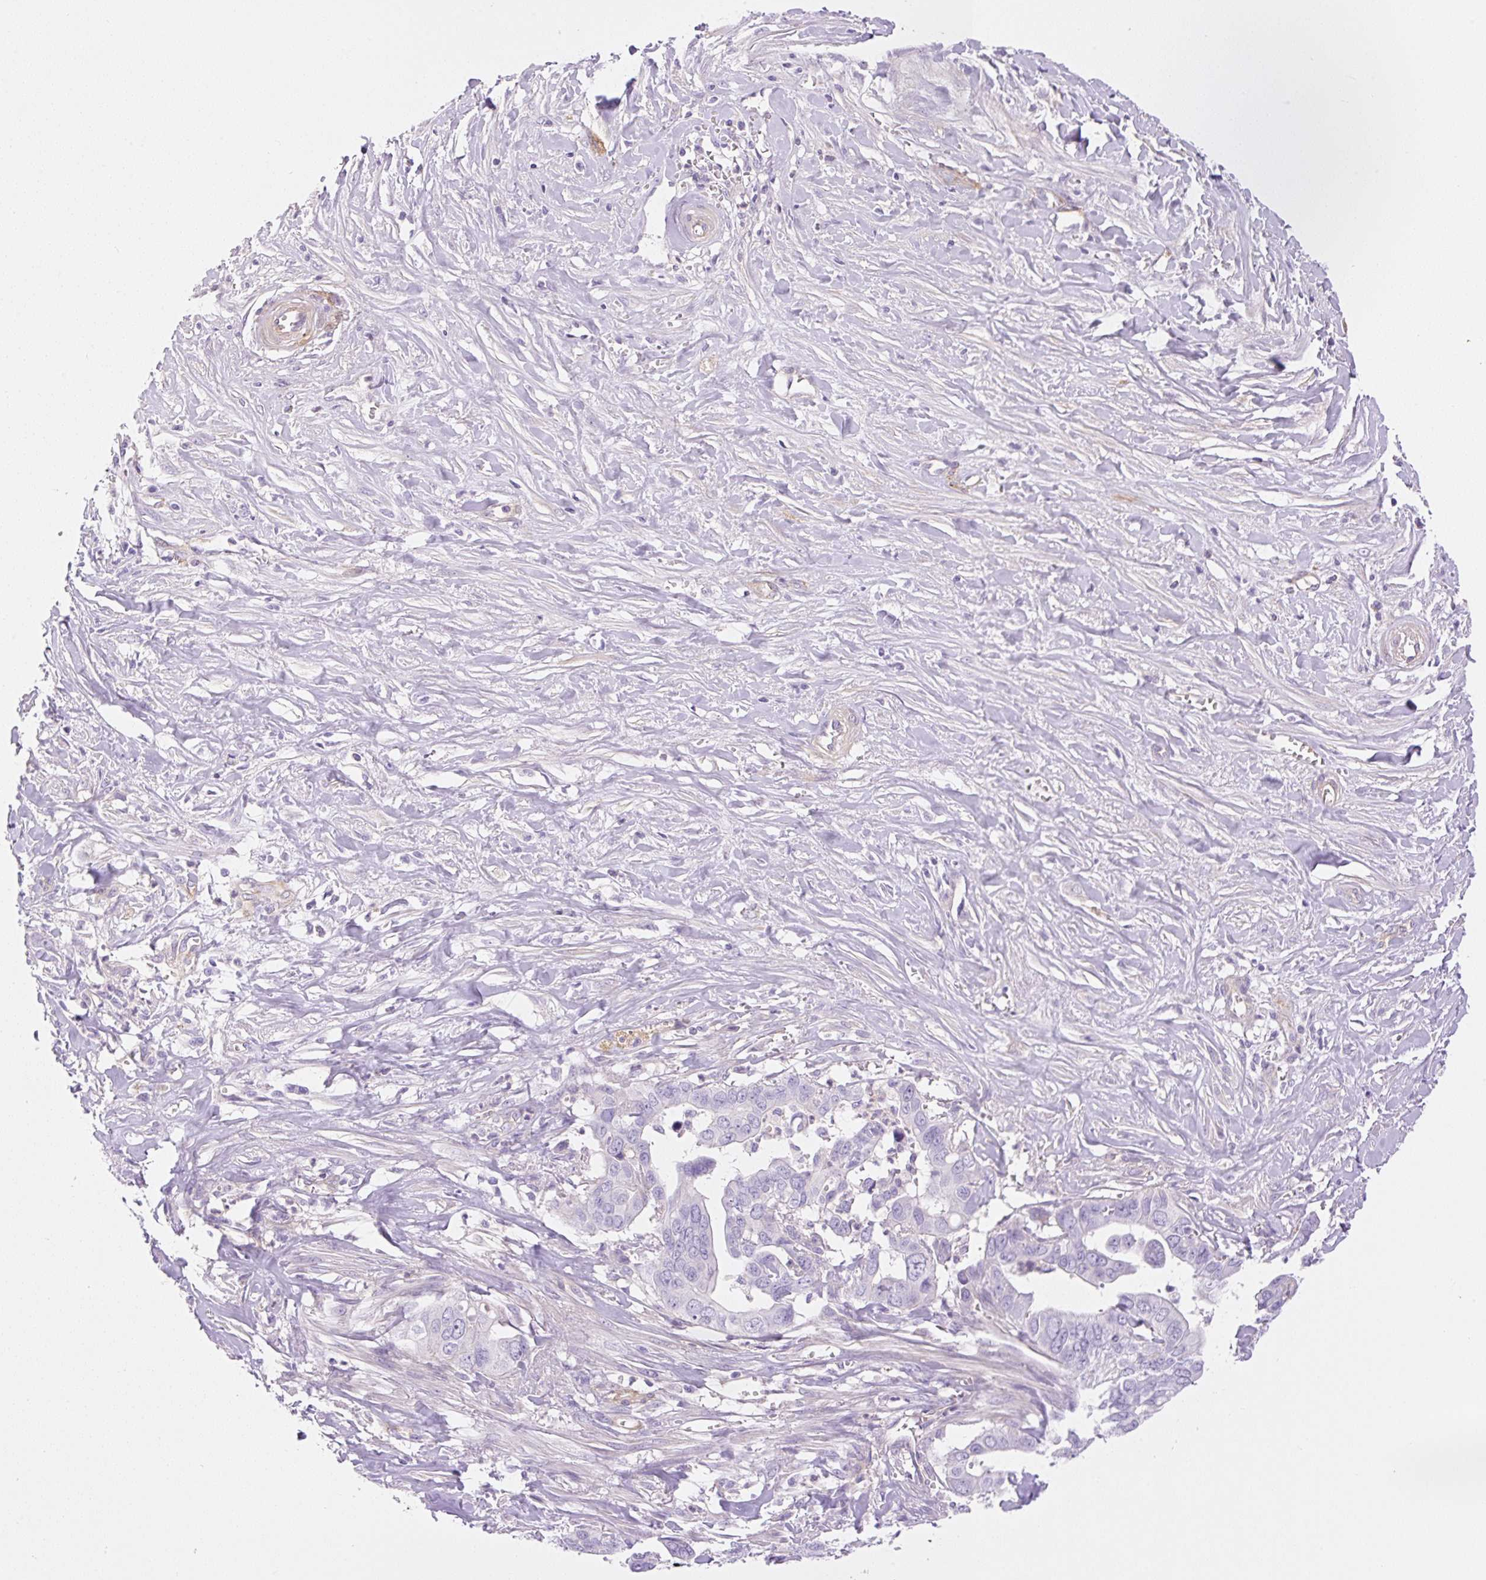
{"staining": {"intensity": "negative", "quantity": "none", "location": "none"}, "tissue": "liver cancer", "cell_type": "Tumor cells", "image_type": "cancer", "snomed": [{"axis": "morphology", "description": "Cholangiocarcinoma"}, {"axis": "topography", "description": "Liver"}], "caption": "This is an immunohistochemistry (IHC) image of human liver cancer (cholangiocarcinoma). There is no expression in tumor cells.", "gene": "EHD3", "patient": {"sex": "female", "age": 79}}